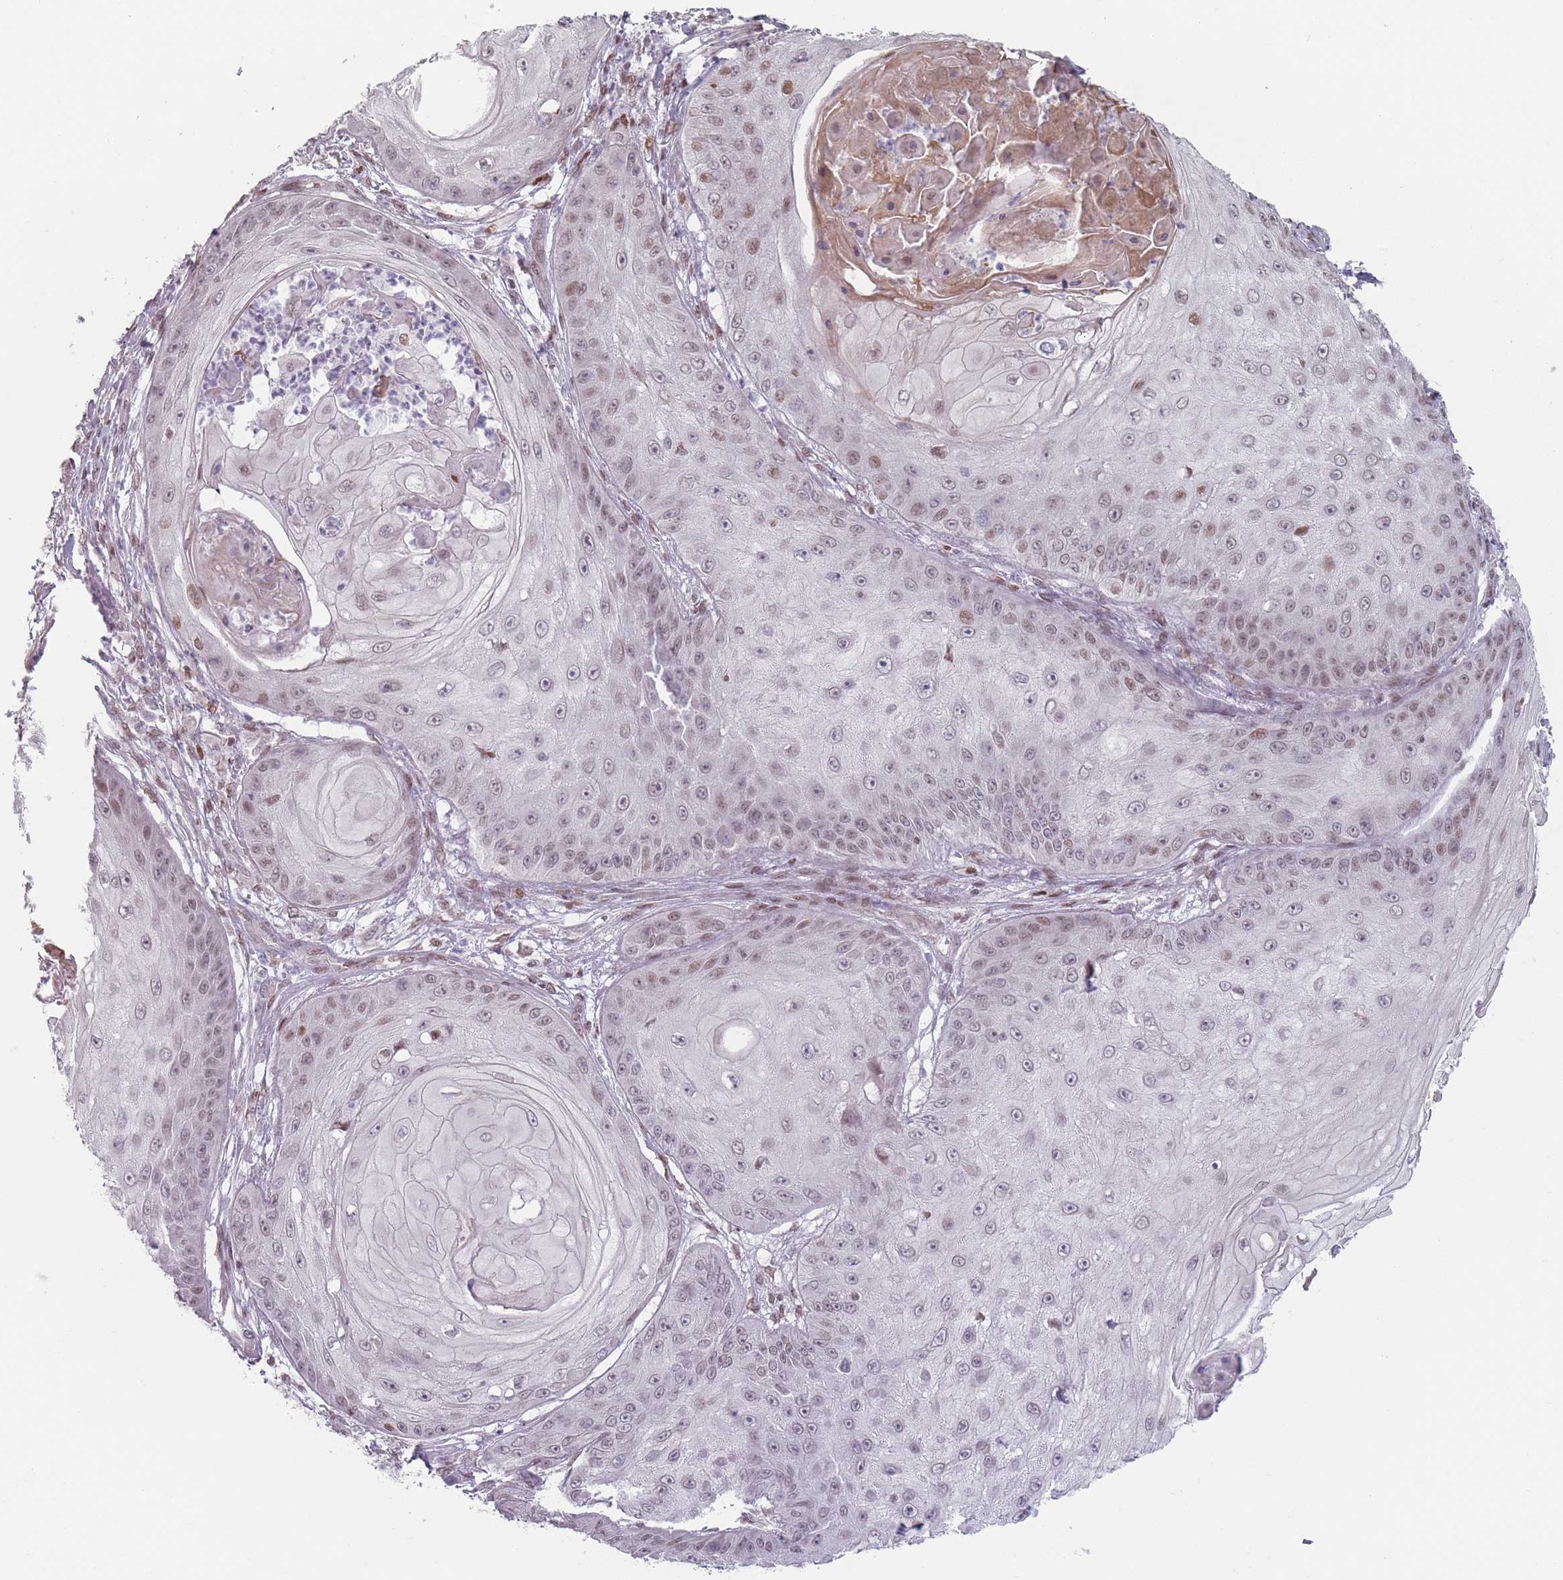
{"staining": {"intensity": "weak", "quantity": "25%-75%", "location": "nuclear"}, "tissue": "skin cancer", "cell_type": "Tumor cells", "image_type": "cancer", "snomed": [{"axis": "morphology", "description": "Squamous cell carcinoma, NOS"}, {"axis": "topography", "description": "Skin"}], "caption": "High-power microscopy captured an immunohistochemistry (IHC) photomicrograph of skin squamous cell carcinoma, revealing weak nuclear positivity in about 25%-75% of tumor cells.", "gene": "SH3BGRL2", "patient": {"sex": "male", "age": 70}}